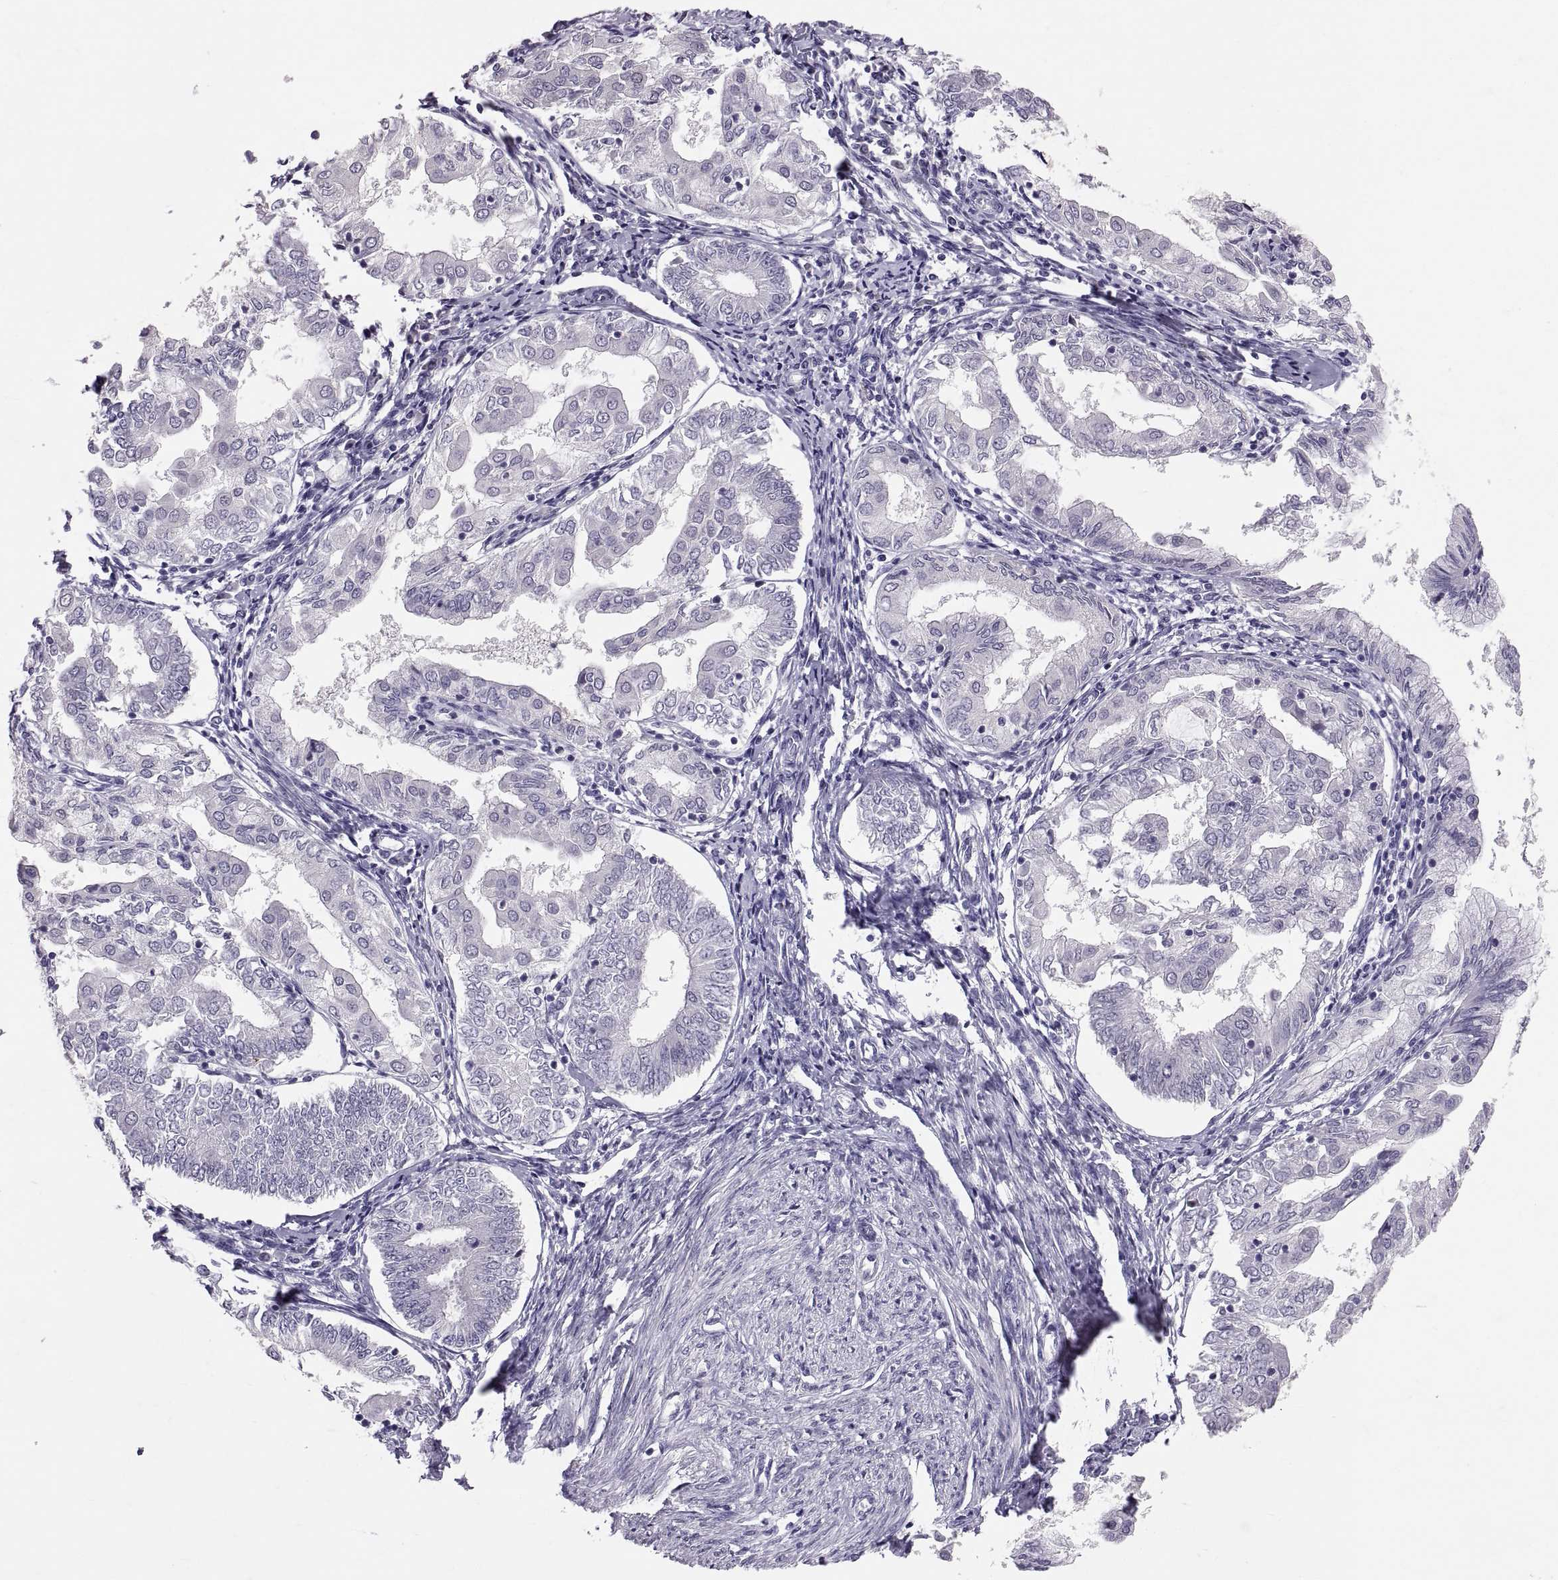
{"staining": {"intensity": "negative", "quantity": "none", "location": "none"}, "tissue": "endometrial cancer", "cell_type": "Tumor cells", "image_type": "cancer", "snomed": [{"axis": "morphology", "description": "Adenocarcinoma, NOS"}, {"axis": "topography", "description": "Endometrium"}], "caption": "Photomicrograph shows no significant protein expression in tumor cells of endometrial cancer. (Immunohistochemistry (ihc), brightfield microscopy, high magnification).", "gene": "PTN", "patient": {"sex": "female", "age": 68}}